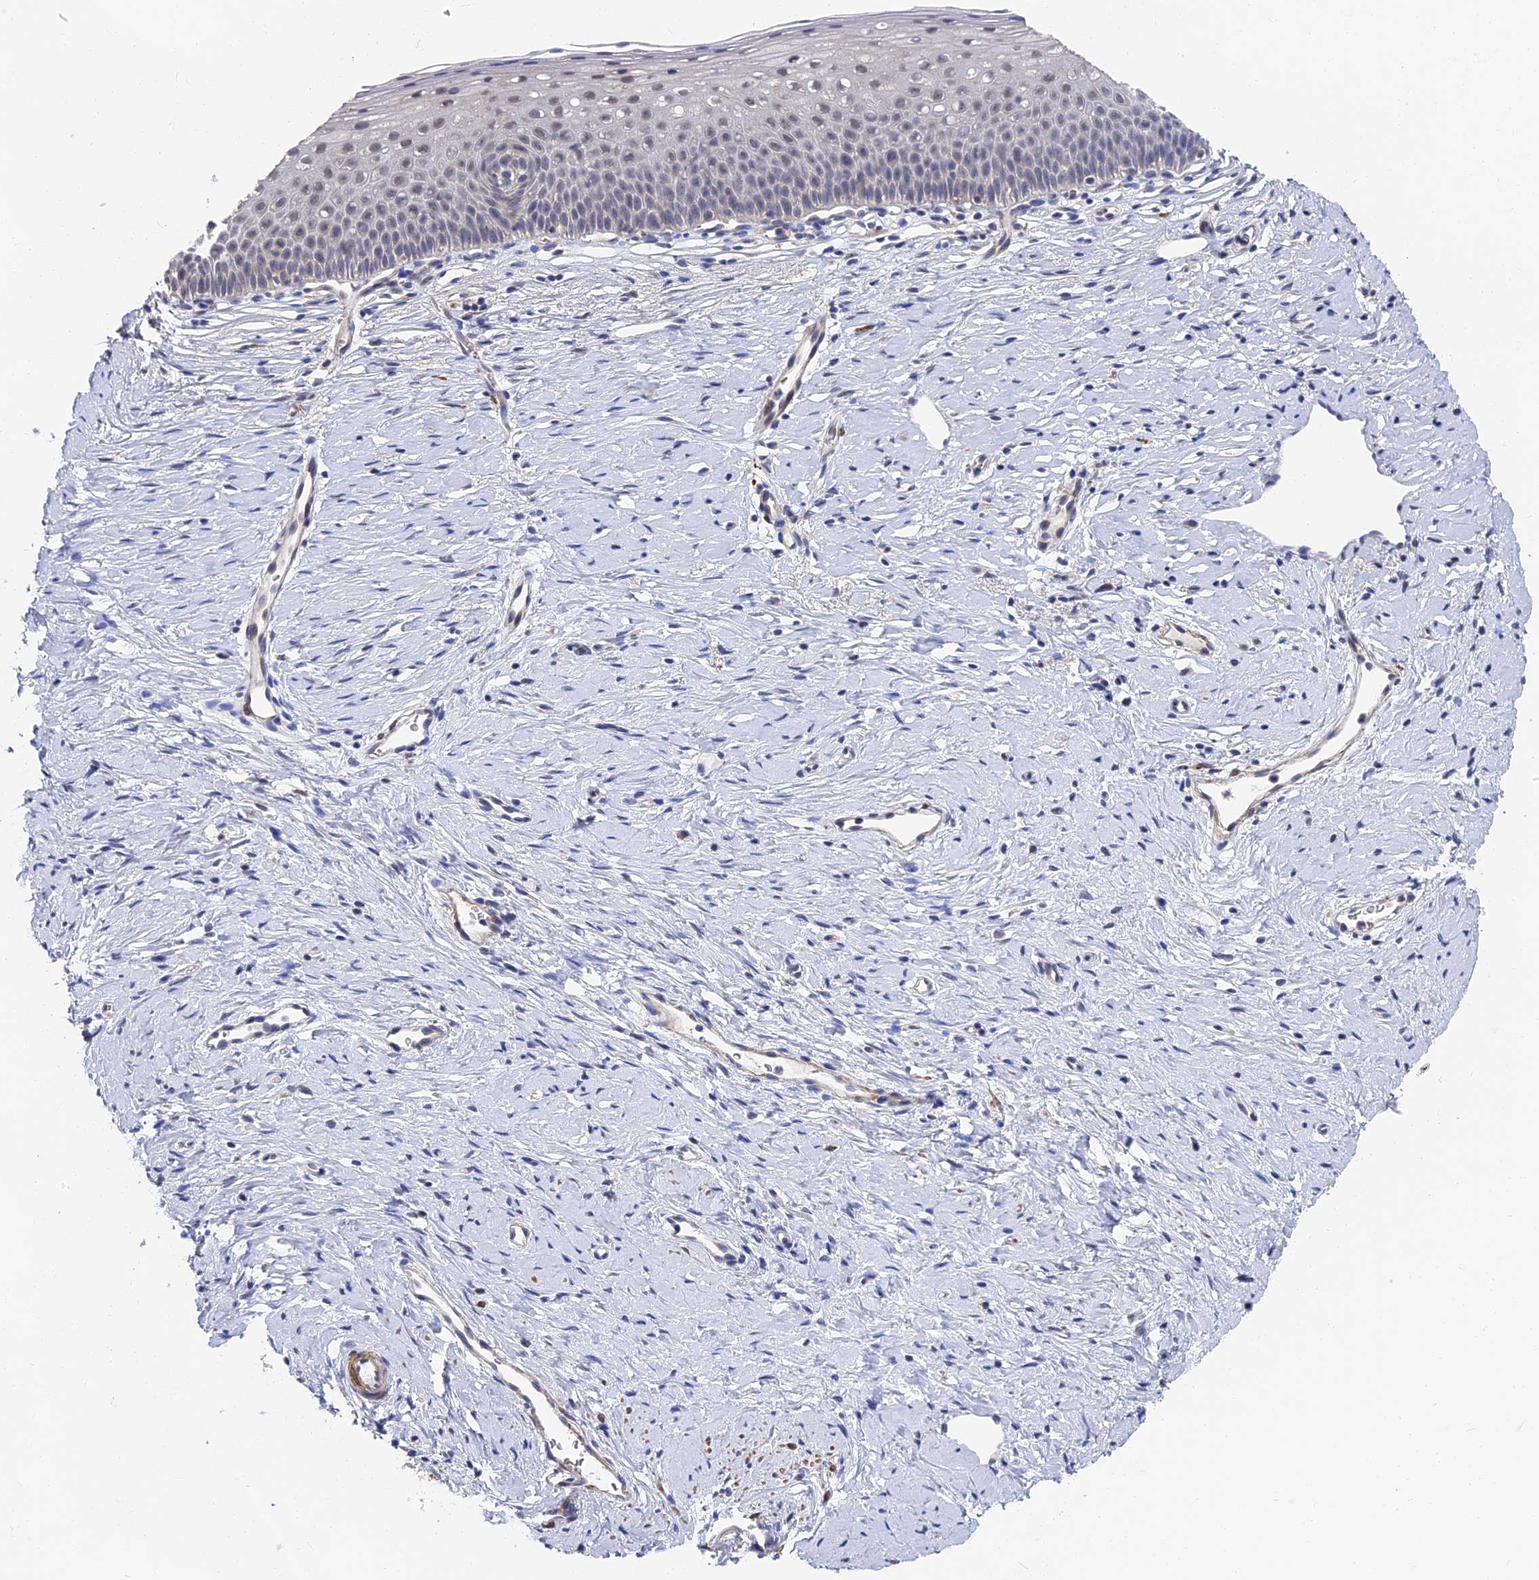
{"staining": {"intensity": "moderate", "quantity": "25%-75%", "location": "cytoplasmic/membranous"}, "tissue": "cervix", "cell_type": "Glandular cells", "image_type": "normal", "snomed": [{"axis": "morphology", "description": "Normal tissue, NOS"}, {"axis": "topography", "description": "Cervix"}], "caption": "Moderate cytoplasmic/membranous protein positivity is identified in about 25%-75% of glandular cells in cervix.", "gene": "CCDC113", "patient": {"sex": "female", "age": 36}}